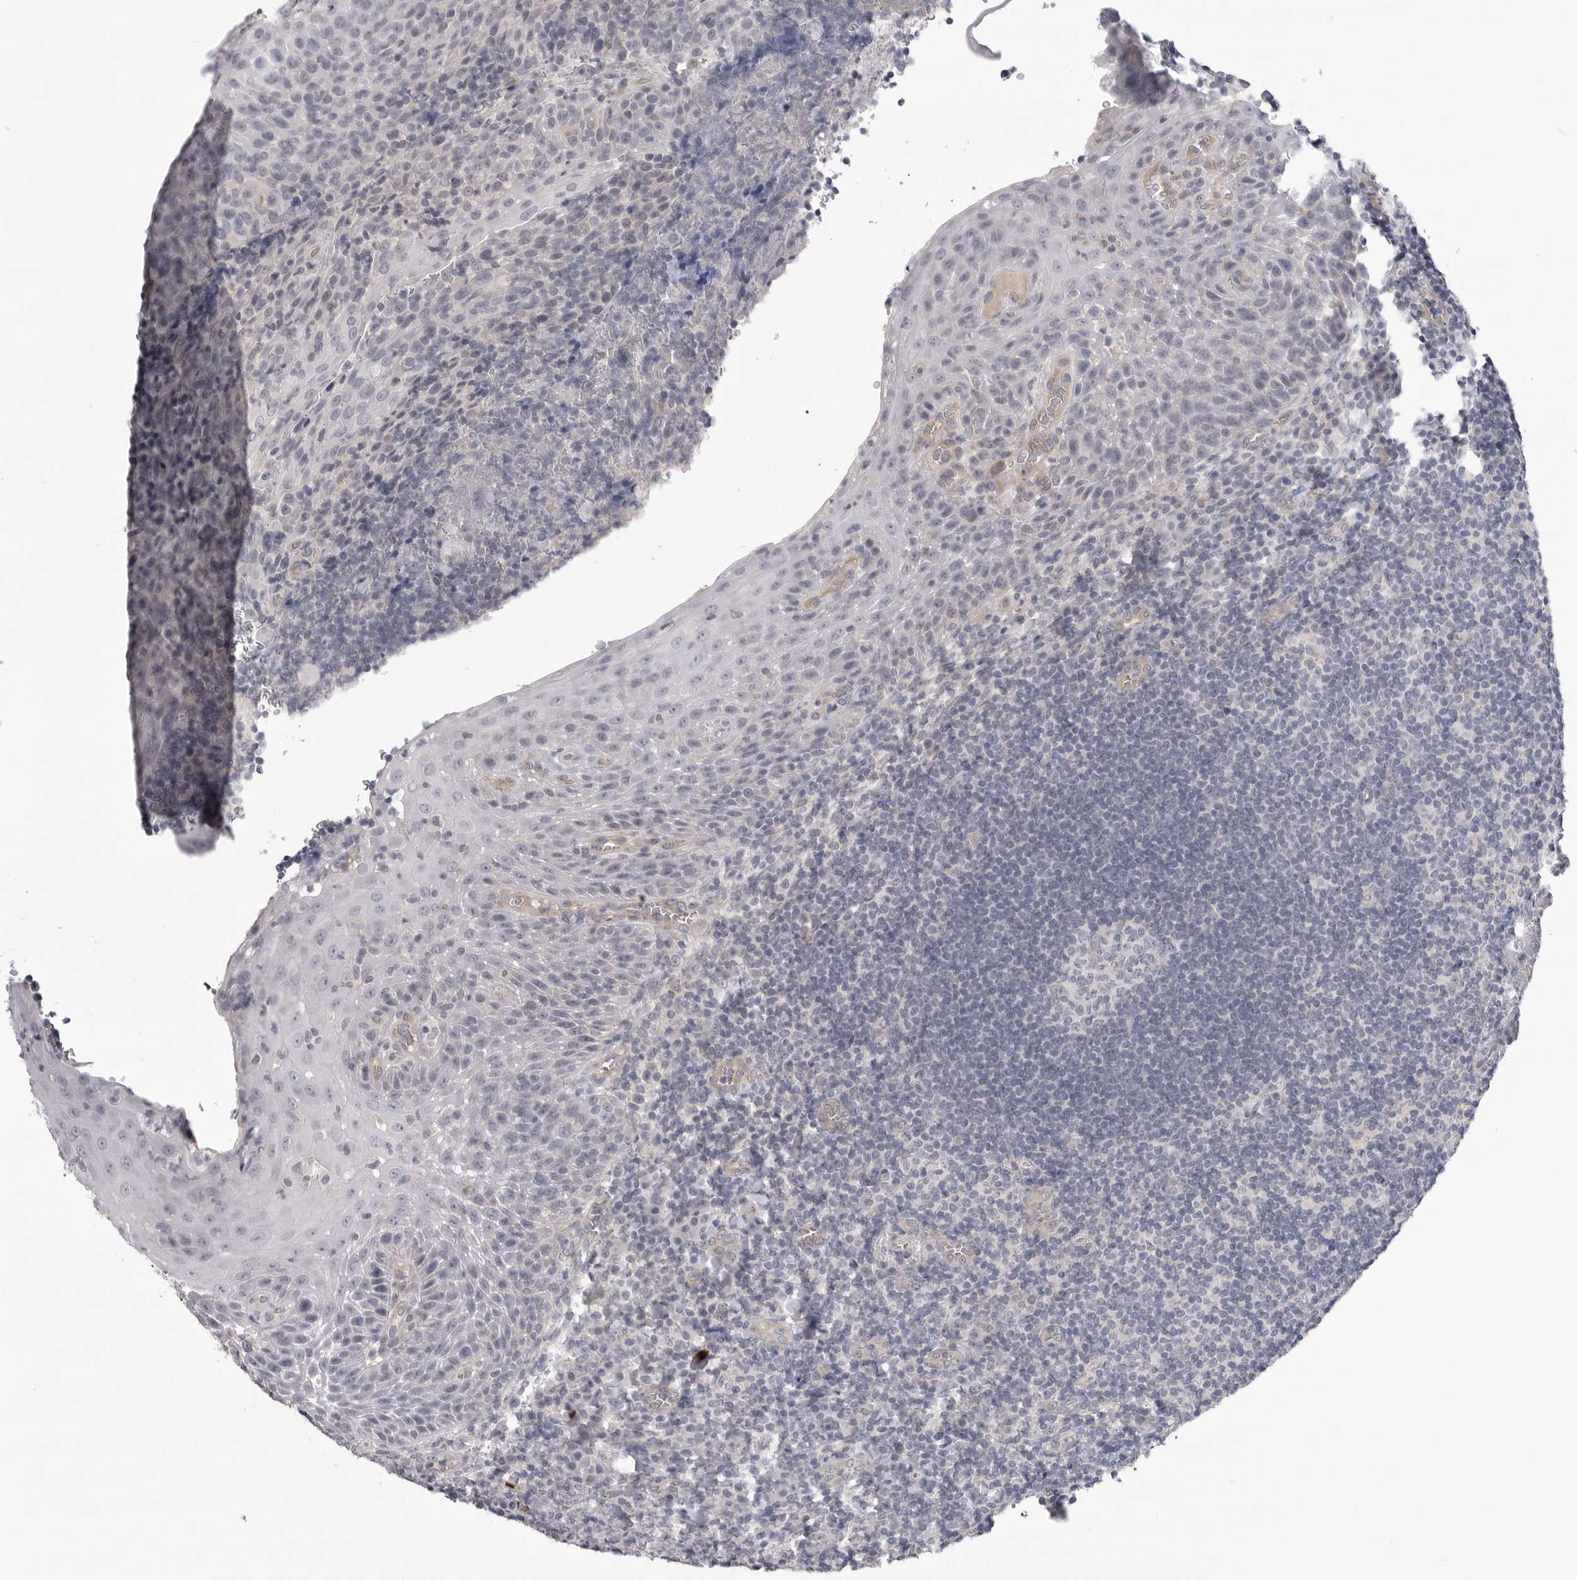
{"staining": {"intensity": "negative", "quantity": "none", "location": "none"}, "tissue": "tonsil", "cell_type": "Germinal center cells", "image_type": "normal", "snomed": [{"axis": "morphology", "description": "Normal tissue, NOS"}, {"axis": "topography", "description": "Tonsil"}], "caption": "Immunohistochemistry (IHC) of benign human tonsil reveals no positivity in germinal center cells.", "gene": "DLGAP3", "patient": {"sex": "male", "age": 37}}